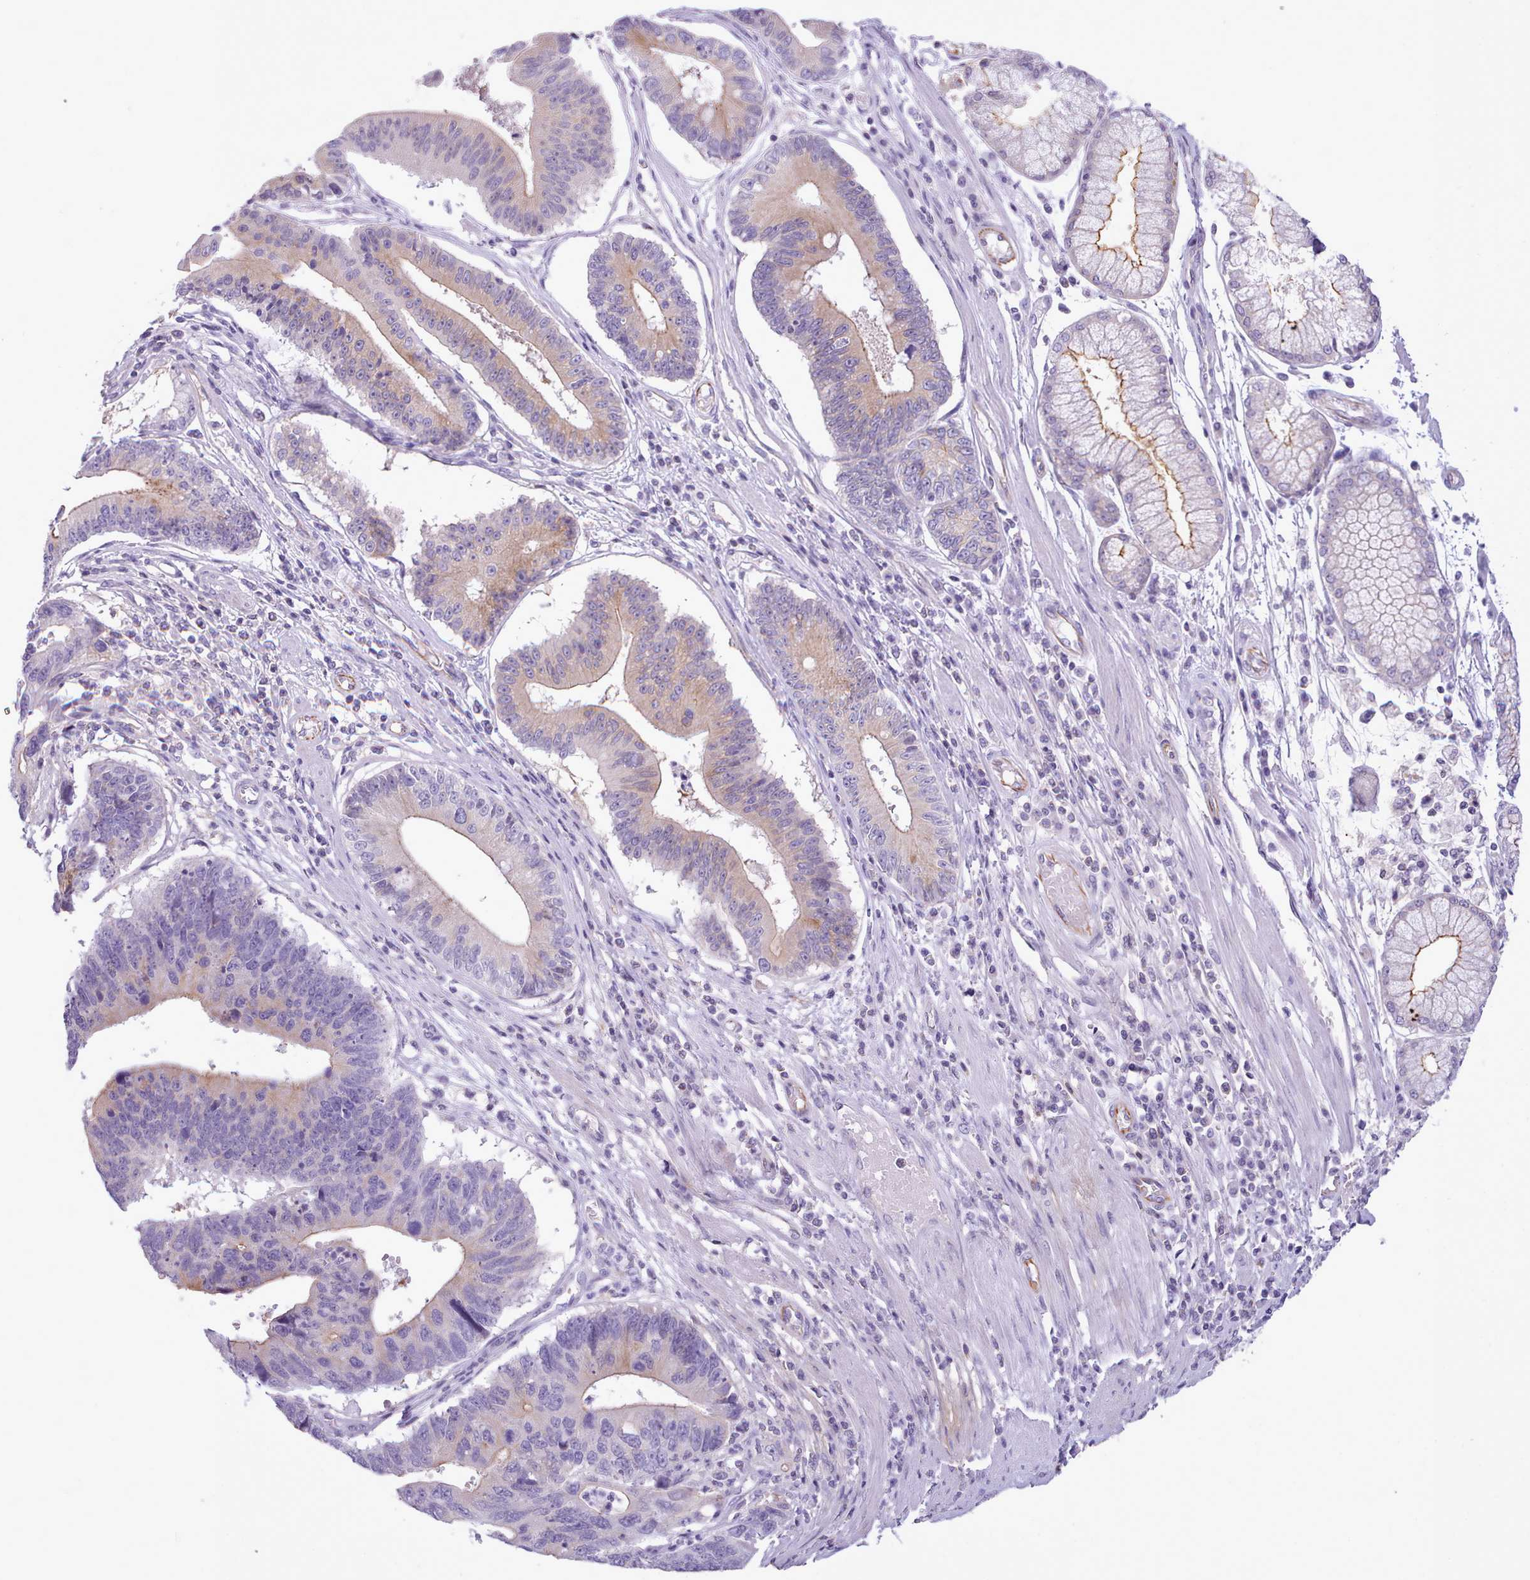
{"staining": {"intensity": "moderate", "quantity": "<25%", "location": "cytoplasmic/membranous"}, "tissue": "stomach cancer", "cell_type": "Tumor cells", "image_type": "cancer", "snomed": [{"axis": "morphology", "description": "Adenocarcinoma, NOS"}, {"axis": "topography", "description": "Stomach"}], "caption": "Tumor cells demonstrate moderate cytoplasmic/membranous staining in about <25% of cells in stomach adenocarcinoma.", "gene": "CYP2A13", "patient": {"sex": "male", "age": 59}}